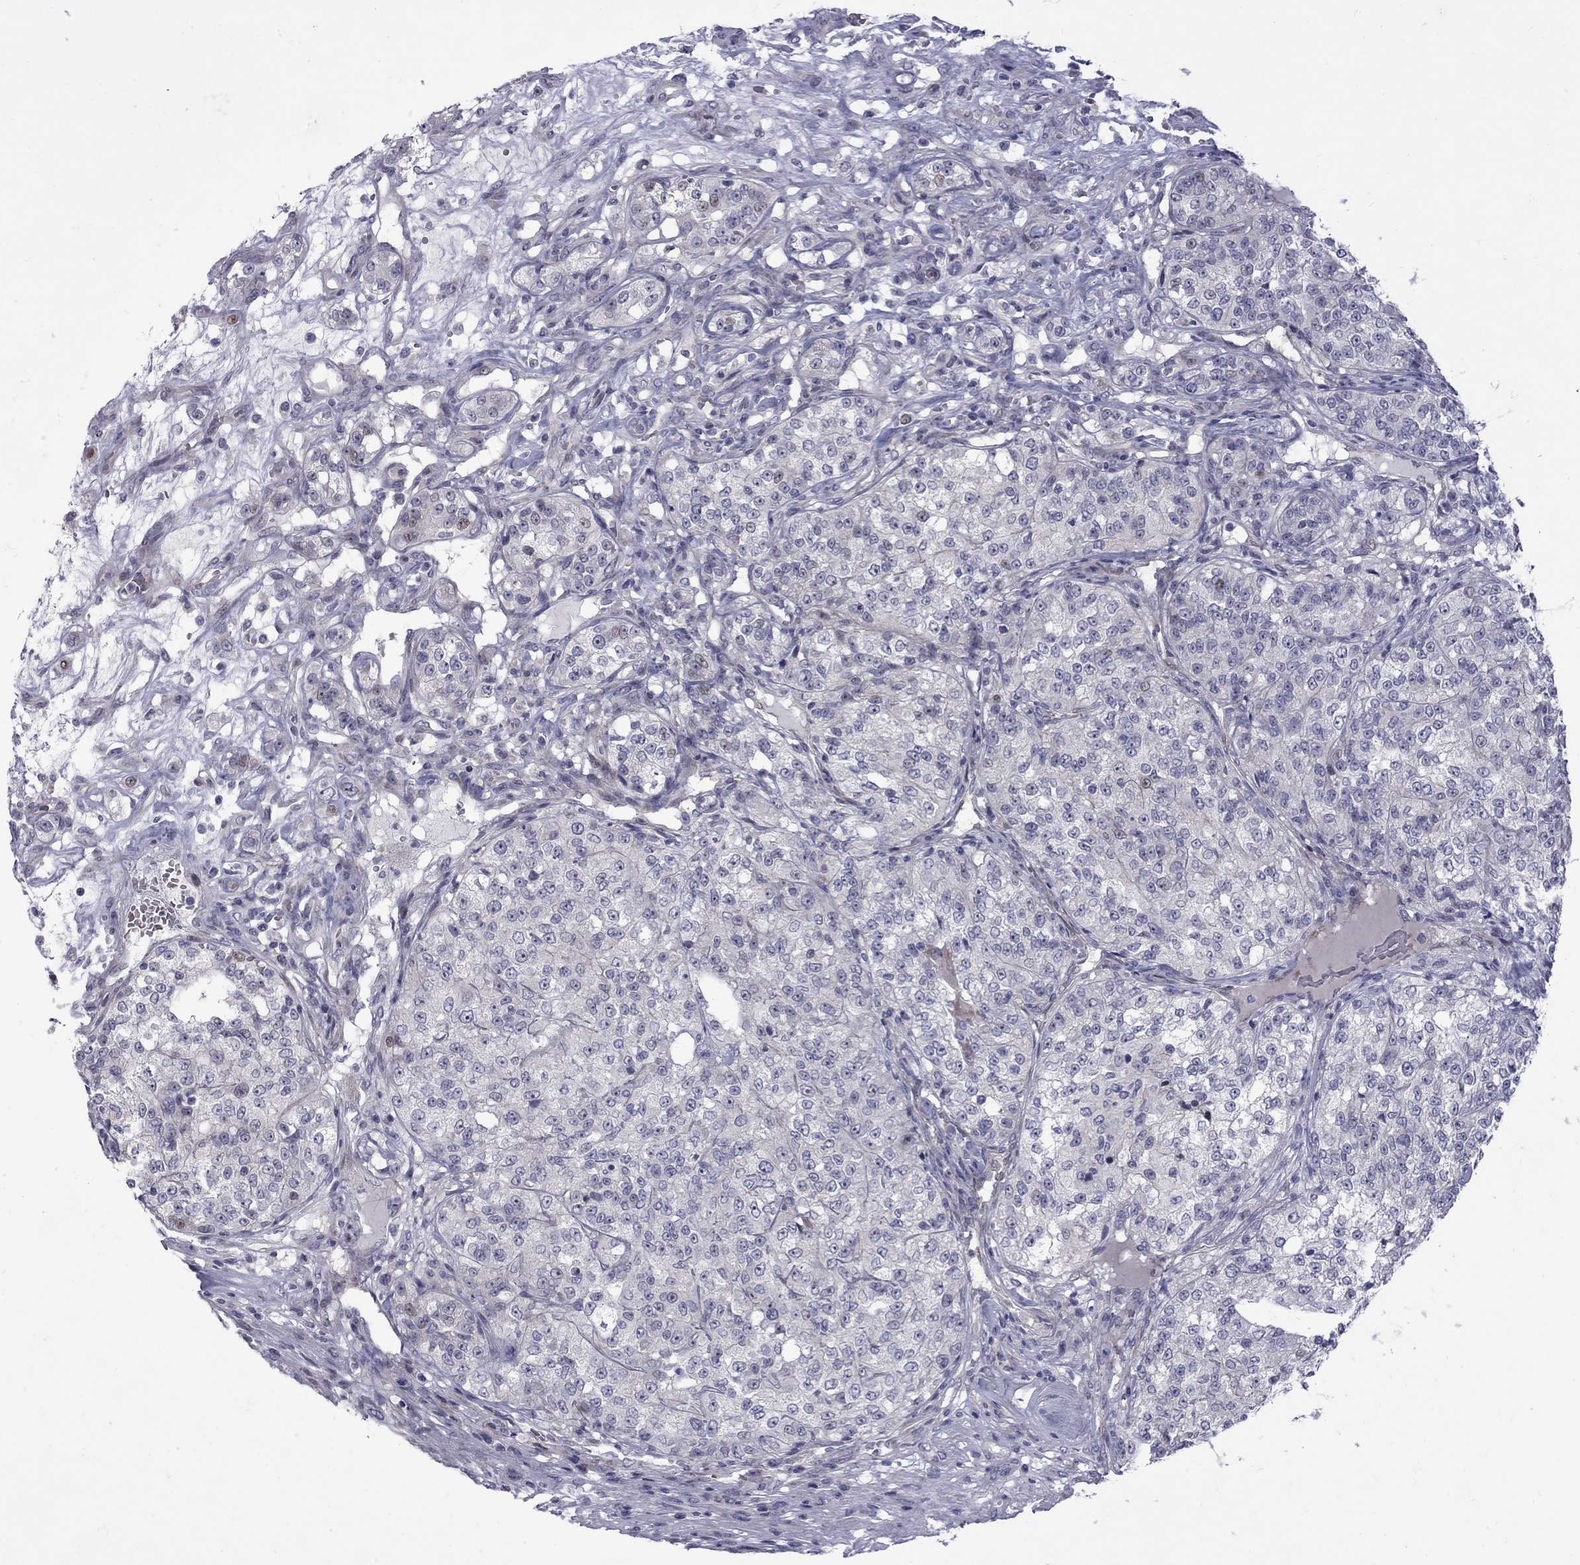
{"staining": {"intensity": "negative", "quantity": "none", "location": "none"}, "tissue": "renal cancer", "cell_type": "Tumor cells", "image_type": "cancer", "snomed": [{"axis": "morphology", "description": "Adenocarcinoma, NOS"}, {"axis": "topography", "description": "Kidney"}], "caption": "IHC image of adenocarcinoma (renal) stained for a protein (brown), which exhibits no staining in tumor cells. The staining is performed using DAB (3,3'-diaminobenzidine) brown chromogen with nuclei counter-stained in using hematoxylin.", "gene": "NRARP", "patient": {"sex": "female", "age": 63}}